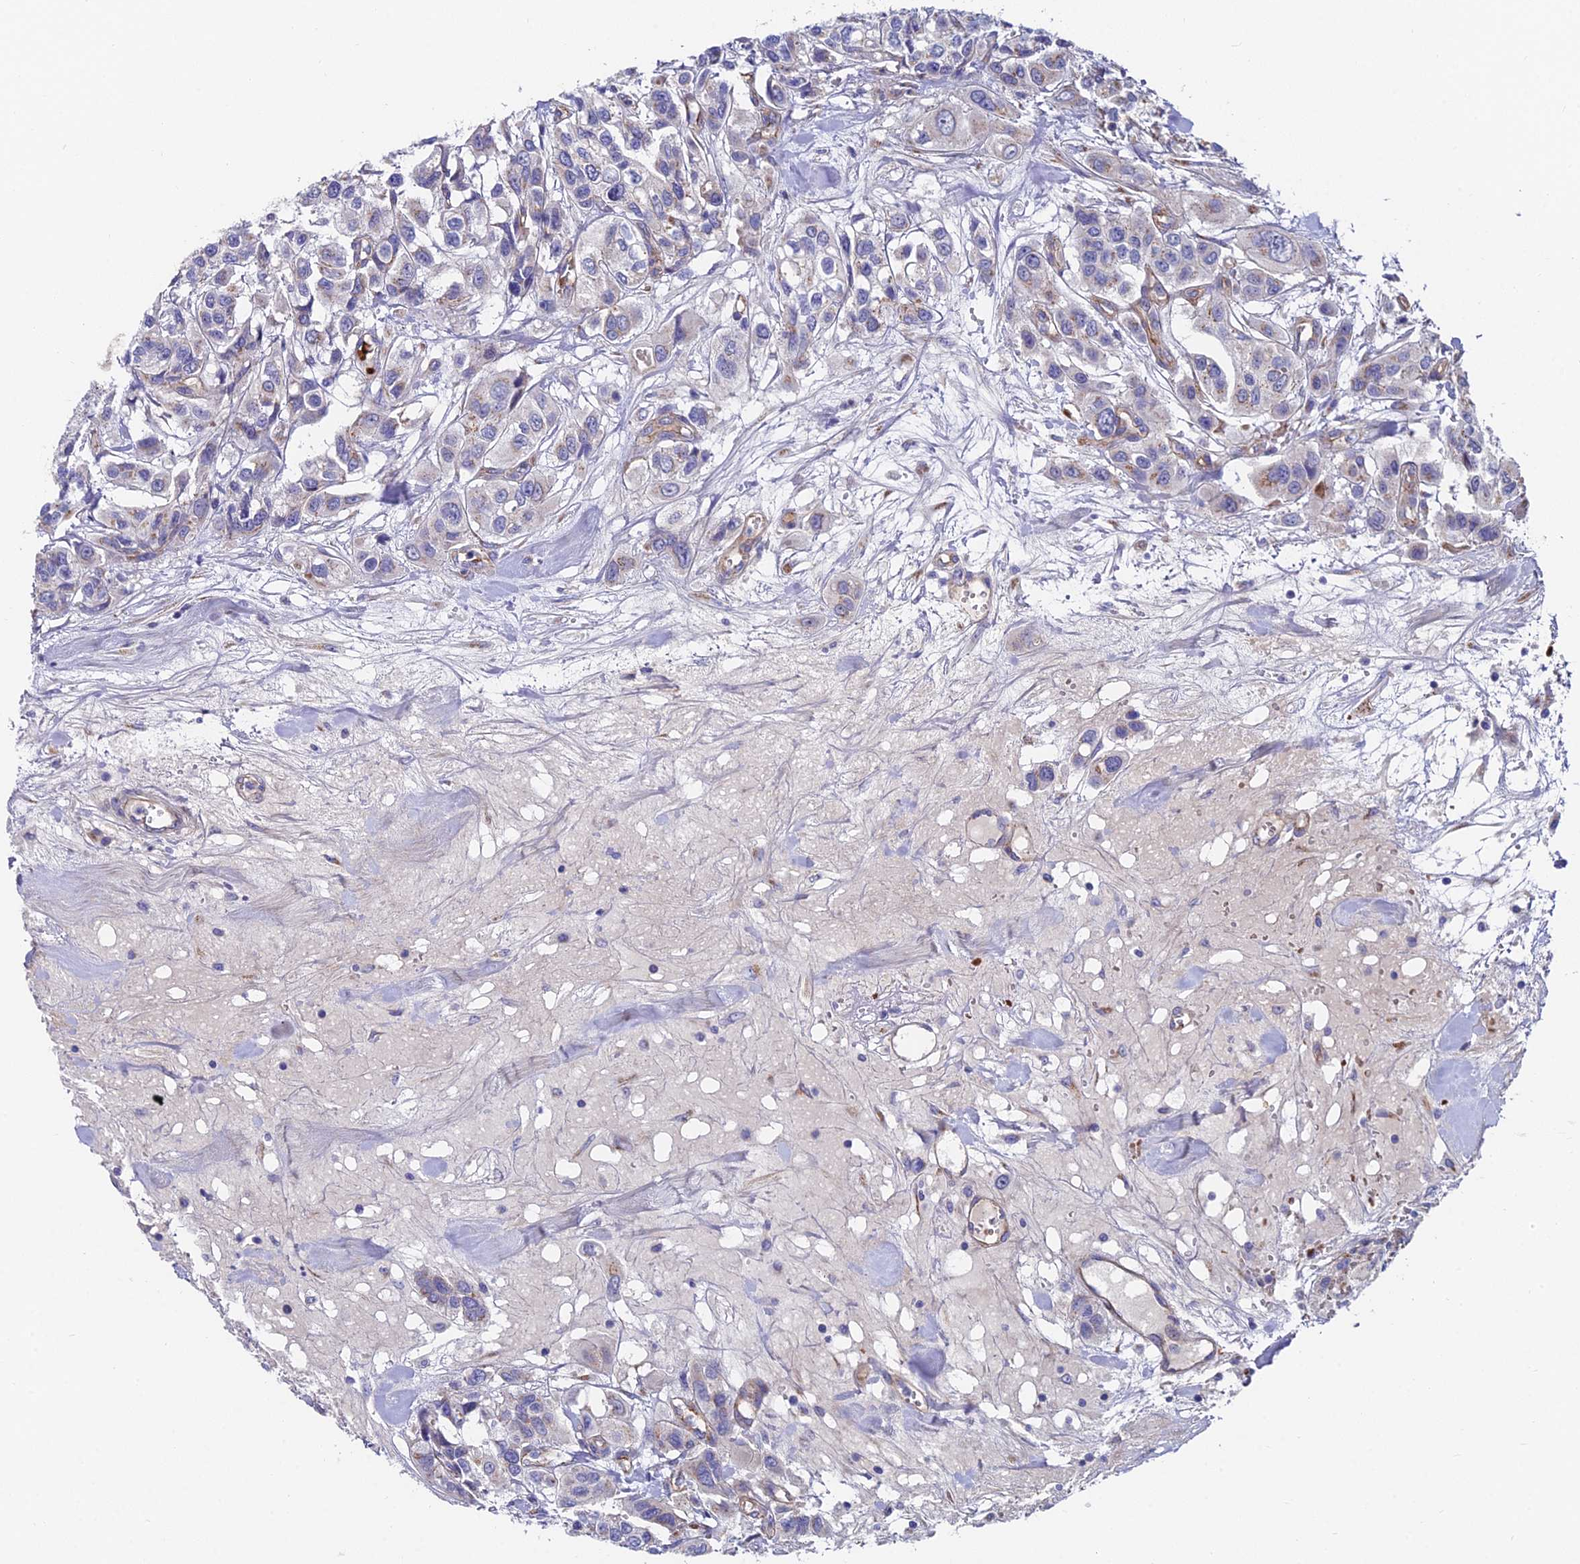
{"staining": {"intensity": "negative", "quantity": "none", "location": "none"}, "tissue": "urothelial cancer", "cell_type": "Tumor cells", "image_type": "cancer", "snomed": [{"axis": "morphology", "description": "Urothelial carcinoma, High grade"}, {"axis": "topography", "description": "Urinary bladder"}], "caption": "An image of human urothelial cancer is negative for staining in tumor cells.", "gene": "ADGRF3", "patient": {"sex": "male", "age": 67}}